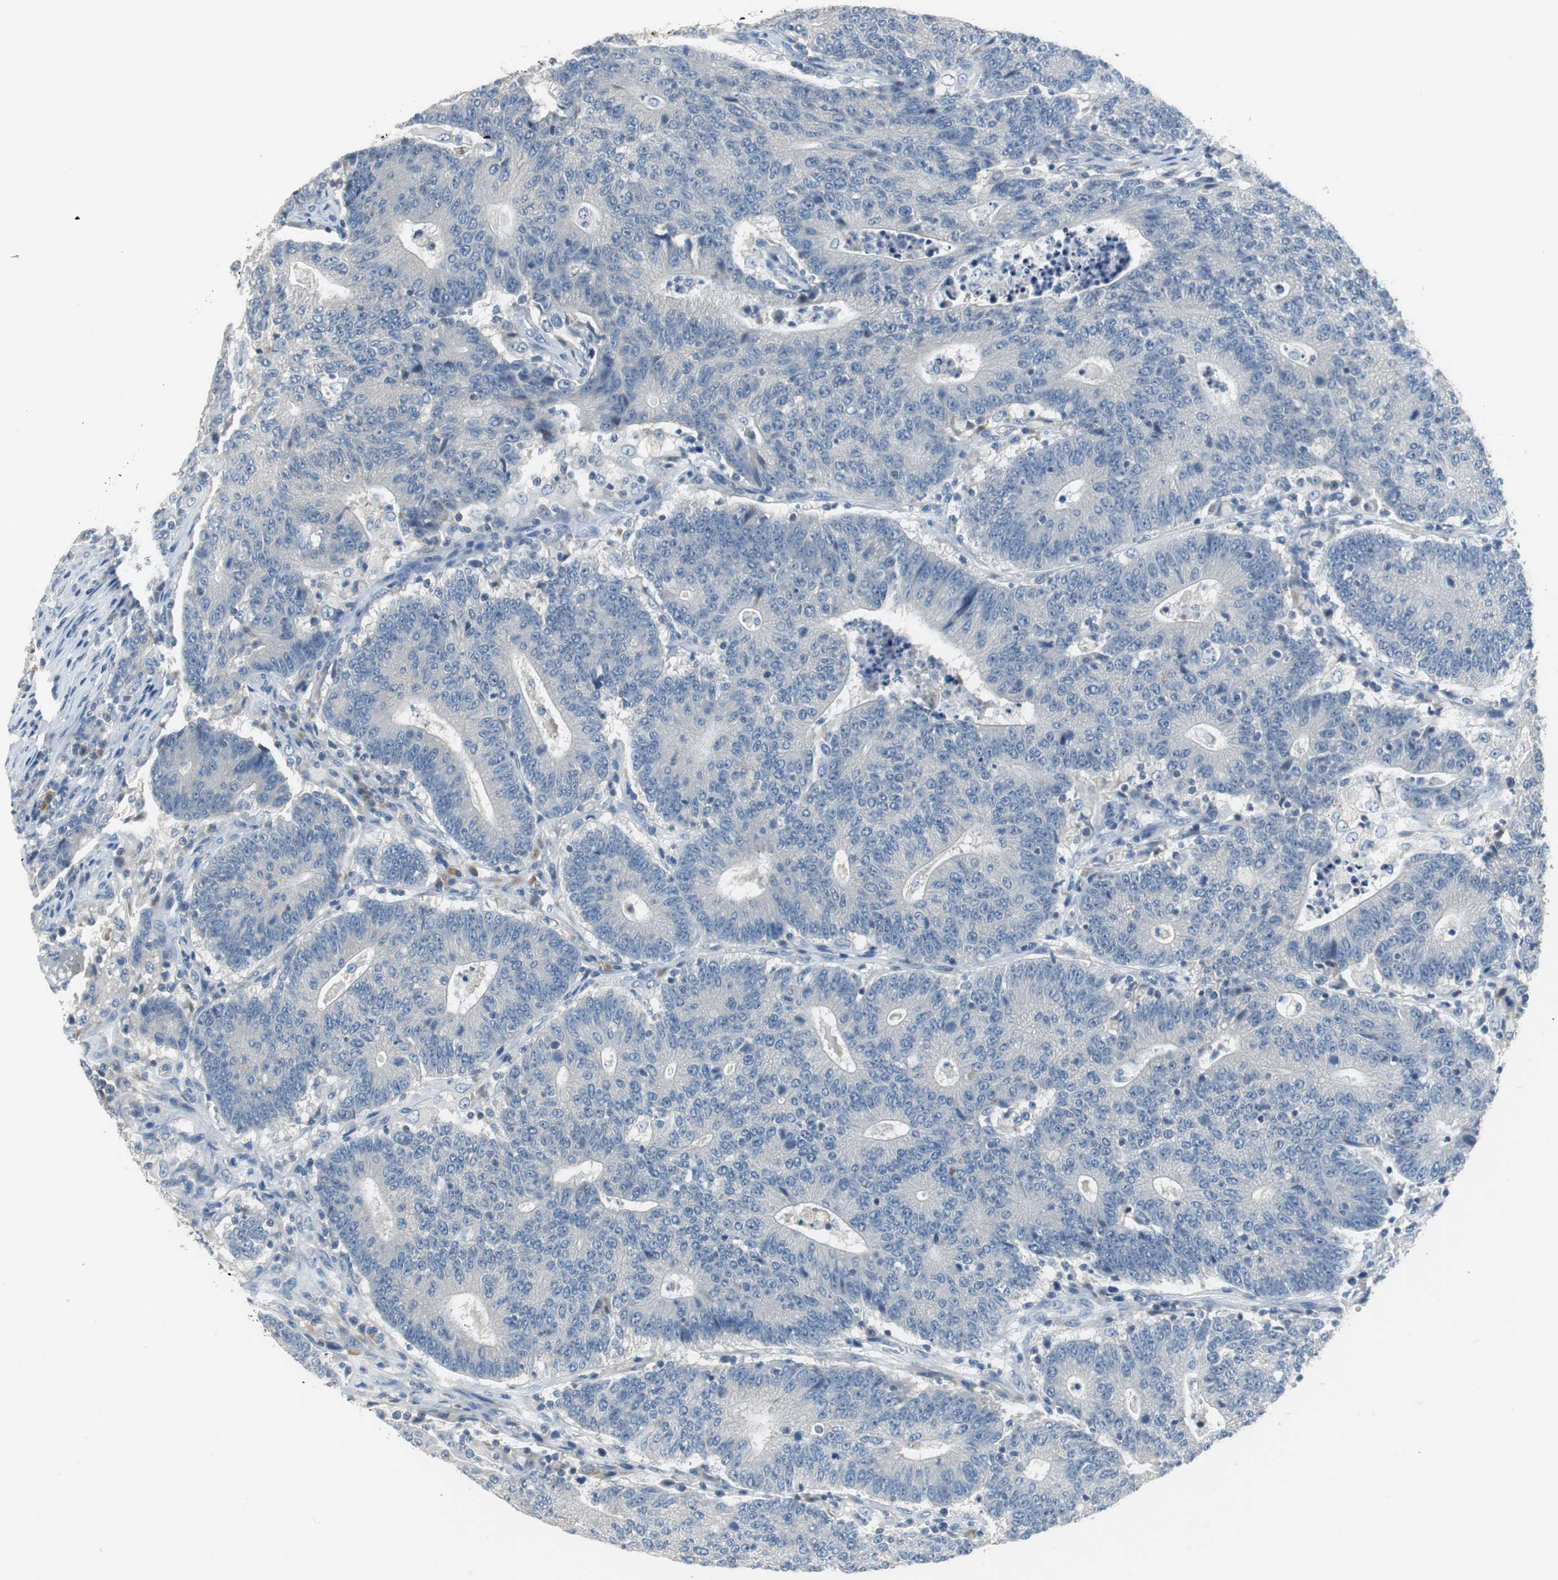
{"staining": {"intensity": "negative", "quantity": "none", "location": "none"}, "tissue": "colorectal cancer", "cell_type": "Tumor cells", "image_type": "cancer", "snomed": [{"axis": "morphology", "description": "Normal tissue, NOS"}, {"axis": "morphology", "description": "Adenocarcinoma, NOS"}, {"axis": "topography", "description": "Colon"}], "caption": "Image shows no protein expression in tumor cells of colorectal cancer tissue.", "gene": "GLCCI1", "patient": {"sex": "female", "age": 75}}